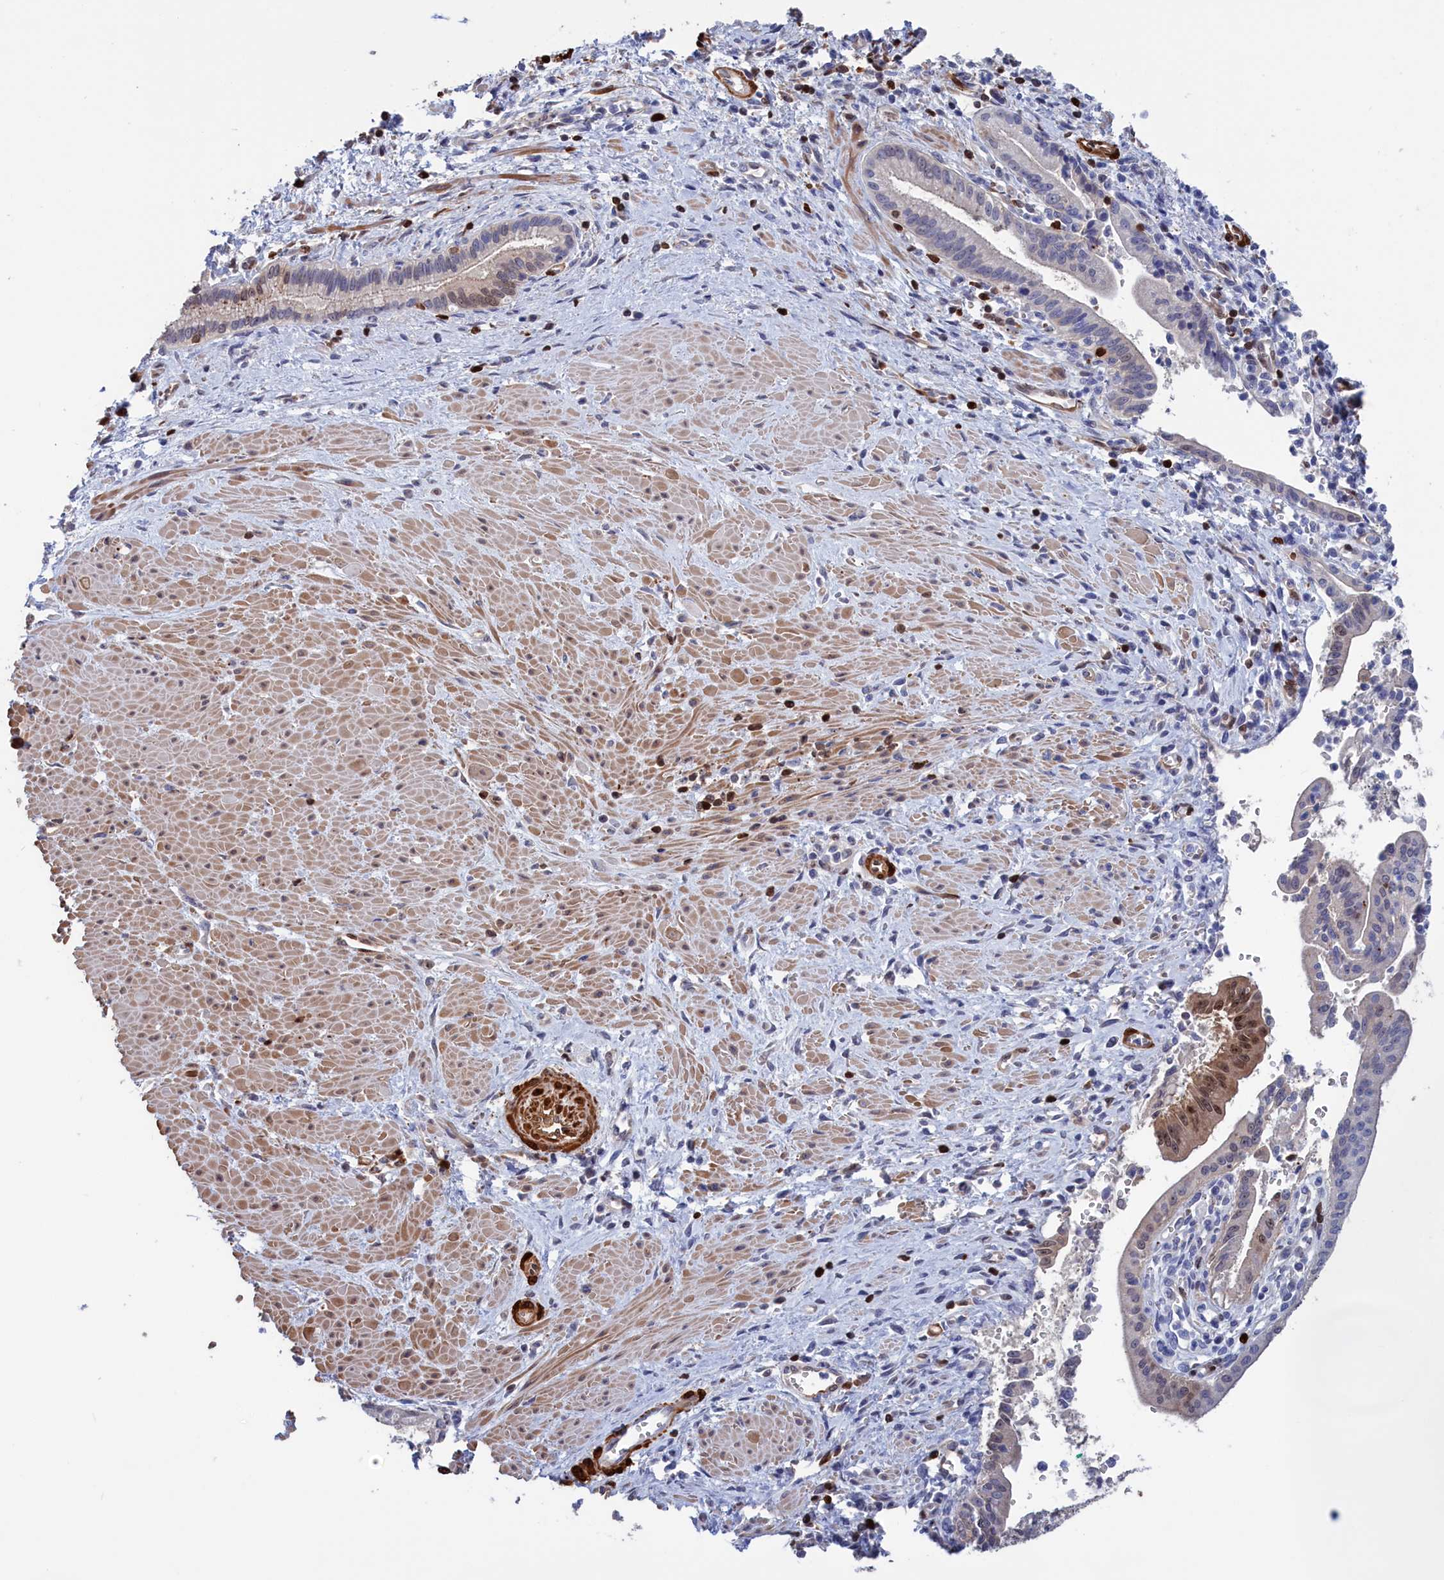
{"staining": {"intensity": "moderate", "quantity": "<25%", "location": "cytoplasmic/membranous,nuclear"}, "tissue": "pancreatic cancer", "cell_type": "Tumor cells", "image_type": "cancer", "snomed": [{"axis": "morphology", "description": "Adenocarcinoma, NOS"}, {"axis": "topography", "description": "Pancreas"}], "caption": "Adenocarcinoma (pancreatic) stained with immunohistochemistry (IHC) shows moderate cytoplasmic/membranous and nuclear expression in about <25% of tumor cells. The protein of interest is shown in brown color, while the nuclei are stained blue.", "gene": "CRIP1", "patient": {"sex": "male", "age": 78}}